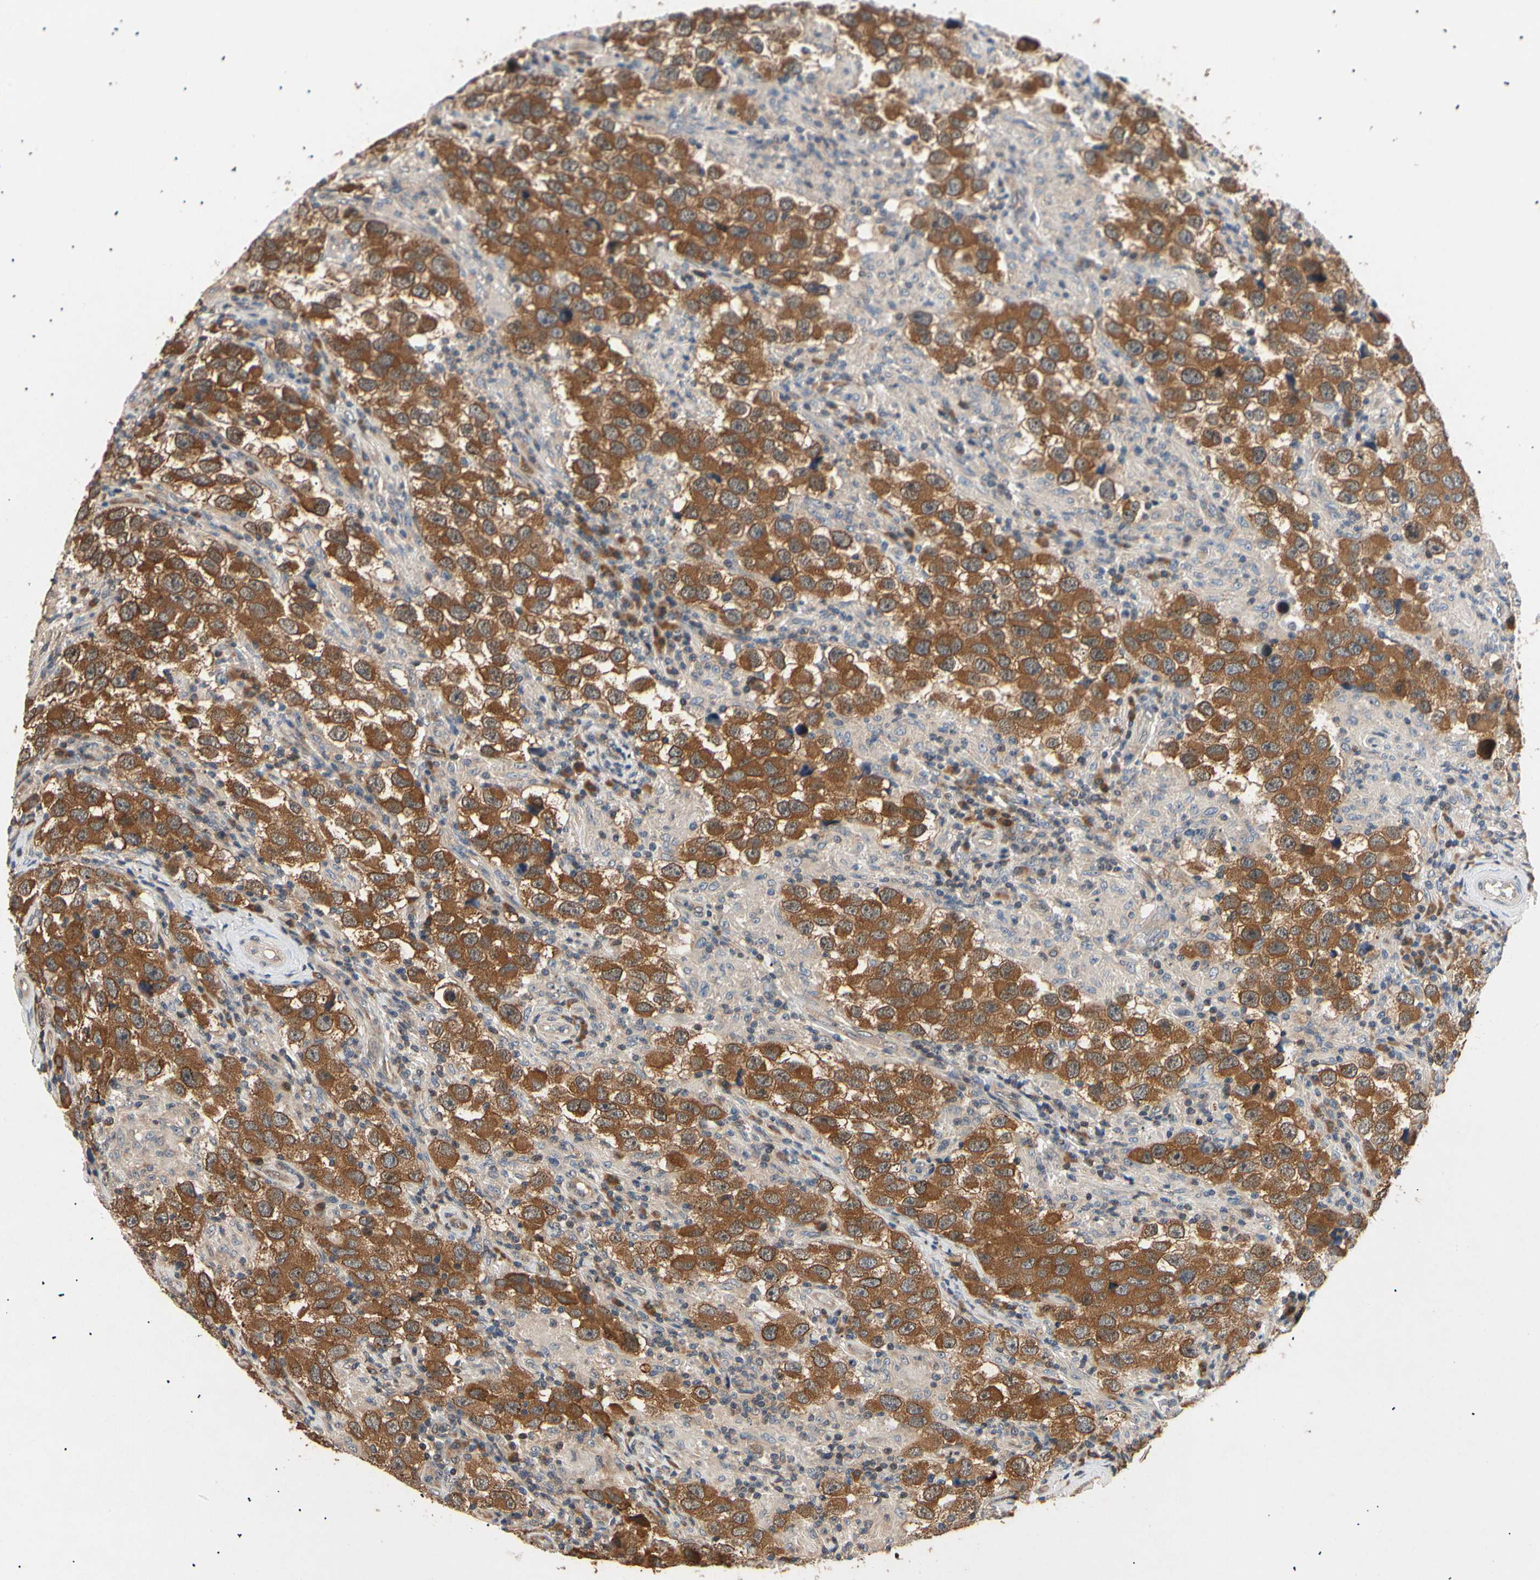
{"staining": {"intensity": "moderate", "quantity": ">75%", "location": "cytoplasmic/membranous"}, "tissue": "testis cancer", "cell_type": "Tumor cells", "image_type": "cancer", "snomed": [{"axis": "morphology", "description": "Carcinoma, Embryonal, NOS"}, {"axis": "topography", "description": "Testis"}], "caption": "A medium amount of moderate cytoplasmic/membranous expression is identified in about >75% of tumor cells in testis cancer tissue.", "gene": "EIF1AX", "patient": {"sex": "male", "age": 21}}